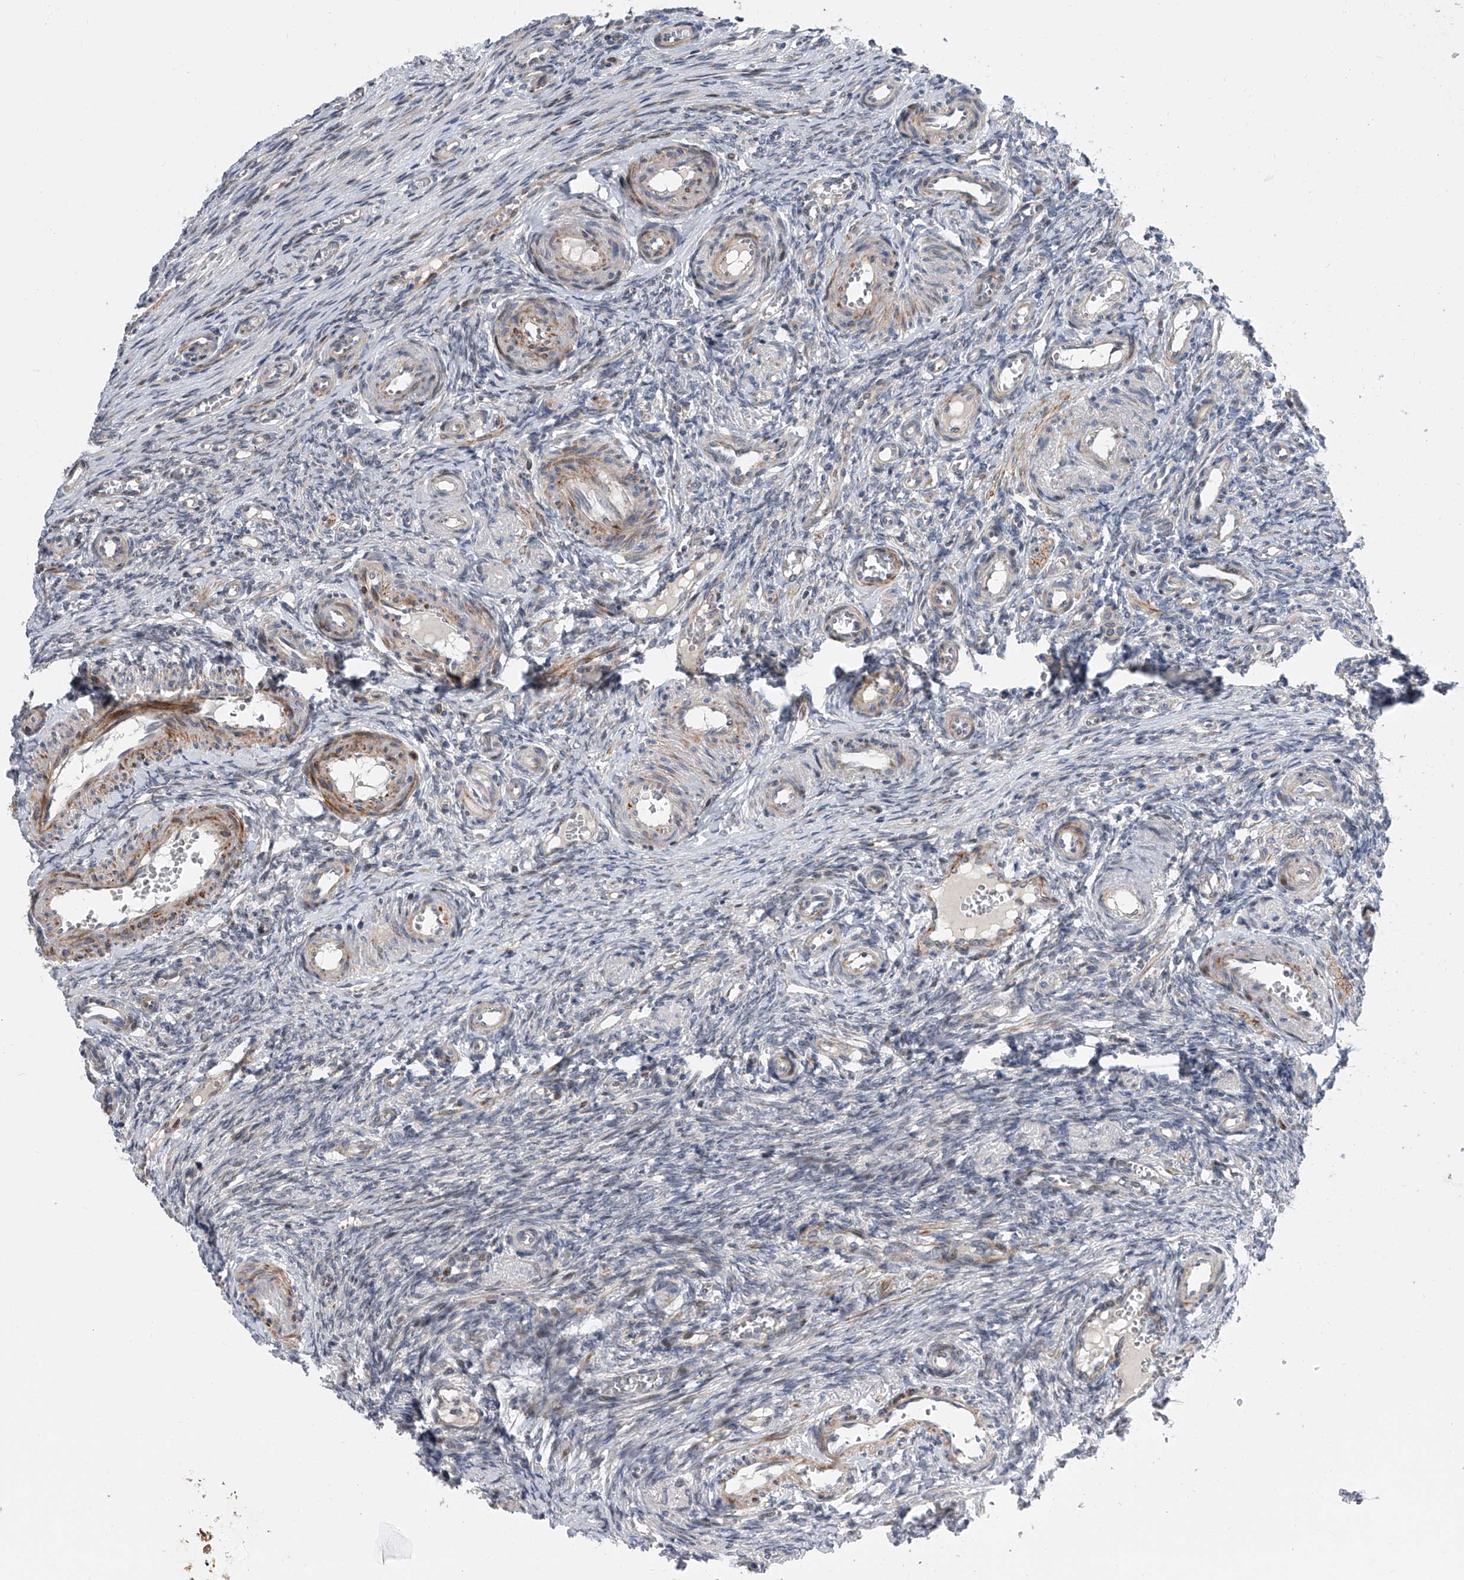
{"staining": {"intensity": "negative", "quantity": "none", "location": "none"}, "tissue": "ovary", "cell_type": "Ovarian stroma cells", "image_type": "normal", "snomed": [{"axis": "morphology", "description": "Adenocarcinoma, NOS"}, {"axis": "topography", "description": "Endometrium"}], "caption": "DAB (3,3'-diaminobenzidine) immunohistochemical staining of benign ovary displays no significant staining in ovarian stroma cells.", "gene": "DLGAP2", "patient": {"sex": "female", "age": 32}}